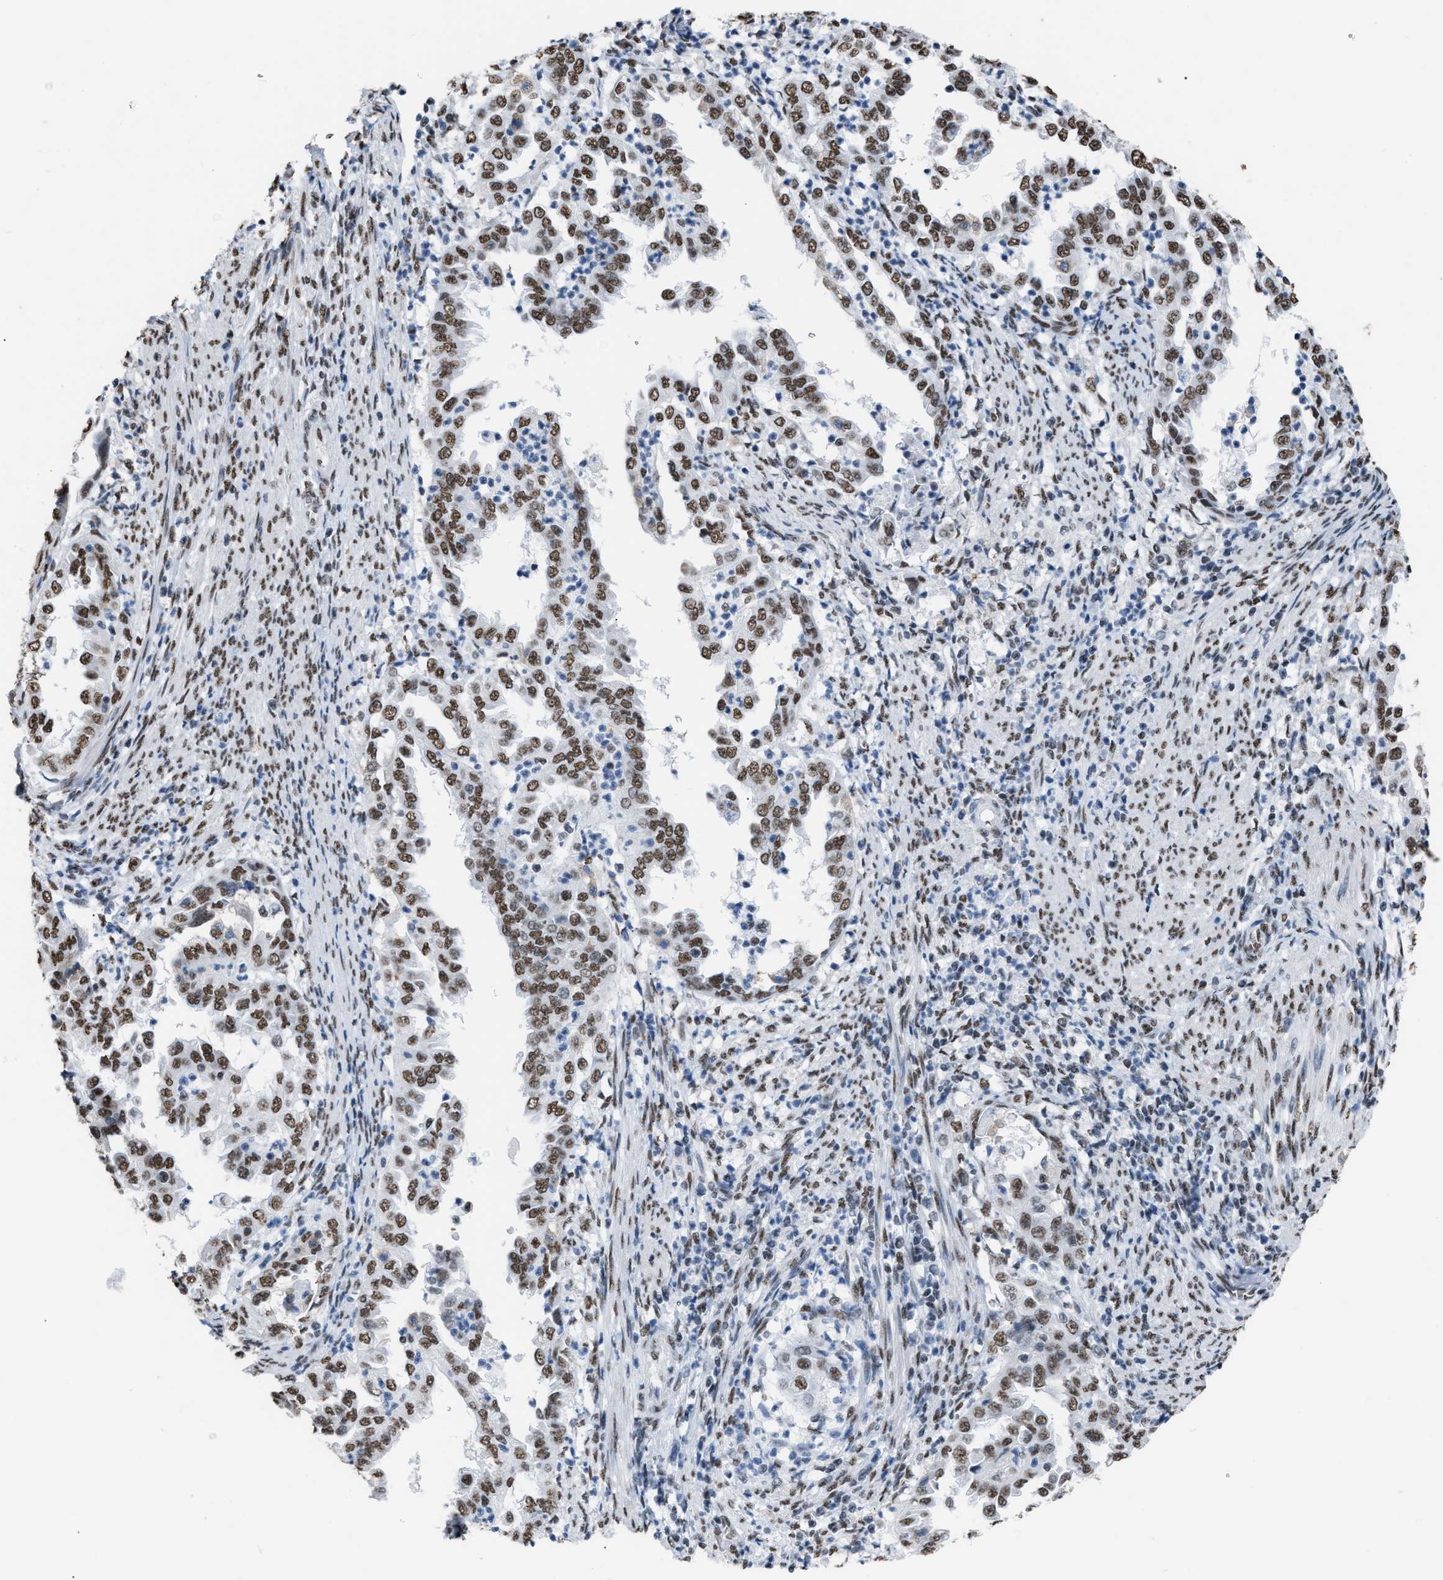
{"staining": {"intensity": "moderate", "quantity": ">75%", "location": "nuclear"}, "tissue": "endometrial cancer", "cell_type": "Tumor cells", "image_type": "cancer", "snomed": [{"axis": "morphology", "description": "Adenocarcinoma, NOS"}, {"axis": "topography", "description": "Endometrium"}], "caption": "IHC (DAB) staining of endometrial adenocarcinoma reveals moderate nuclear protein staining in approximately >75% of tumor cells.", "gene": "CCAR2", "patient": {"sex": "female", "age": 85}}